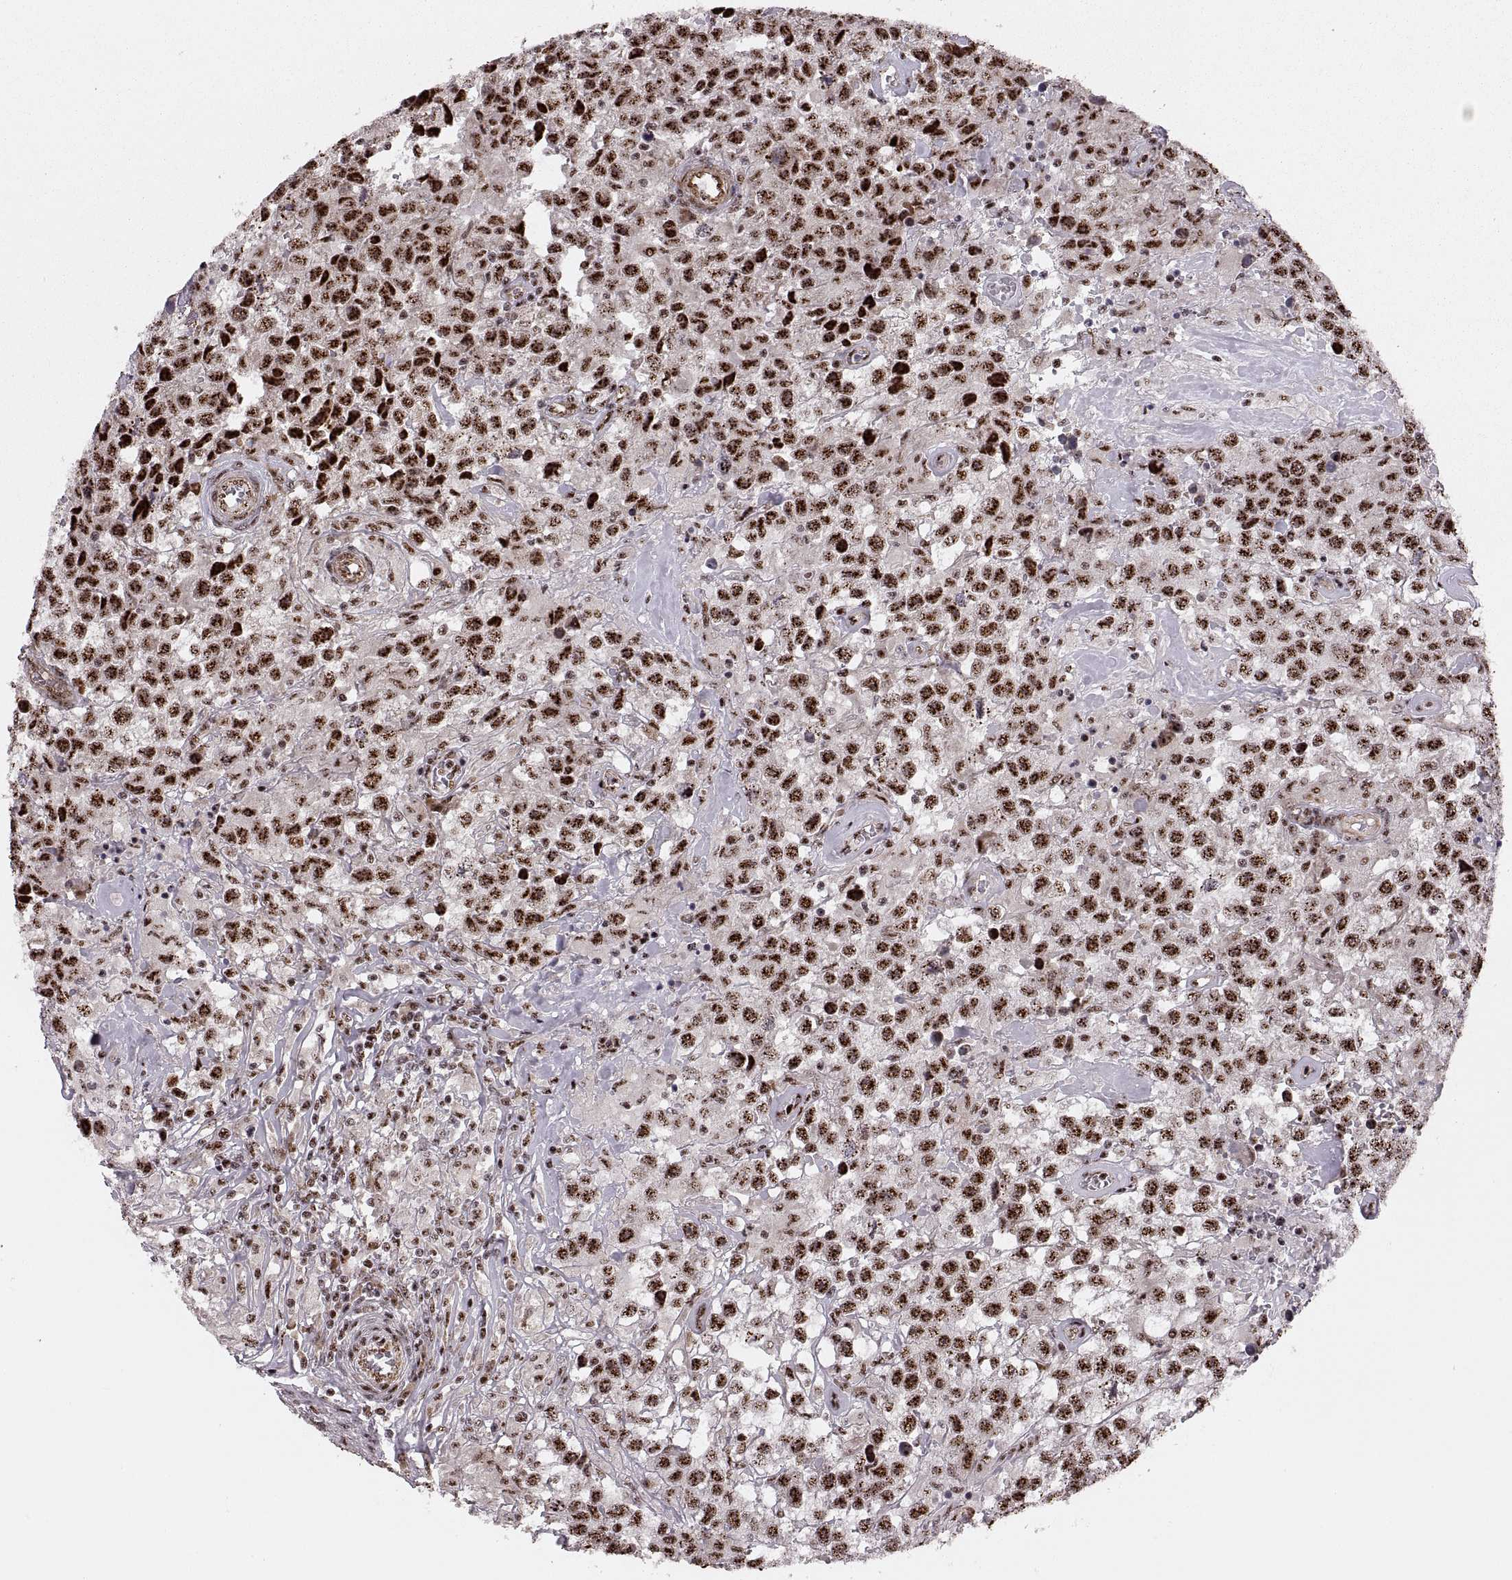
{"staining": {"intensity": "strong", "quantity": ">75%", "location": "nuclear"}, "tissue": "testis cancer", "cell_type": "Tumor cells", "image_type": "cancer", "snomed": [{"axis": "morphology", "description": "Seminoma, NOS"}, {"axis": "topography", "description": "Testis"}], "caption": "Strong nuclear expression is present in about >75% of tumor cells in testis cancer. (Stains: DAB in brown, nuclei in blue, Microscopy: brightfield microscopy at high magnification).", "gene": "ZCCHC17", "patient": {"sex": "male", "age": 43}}